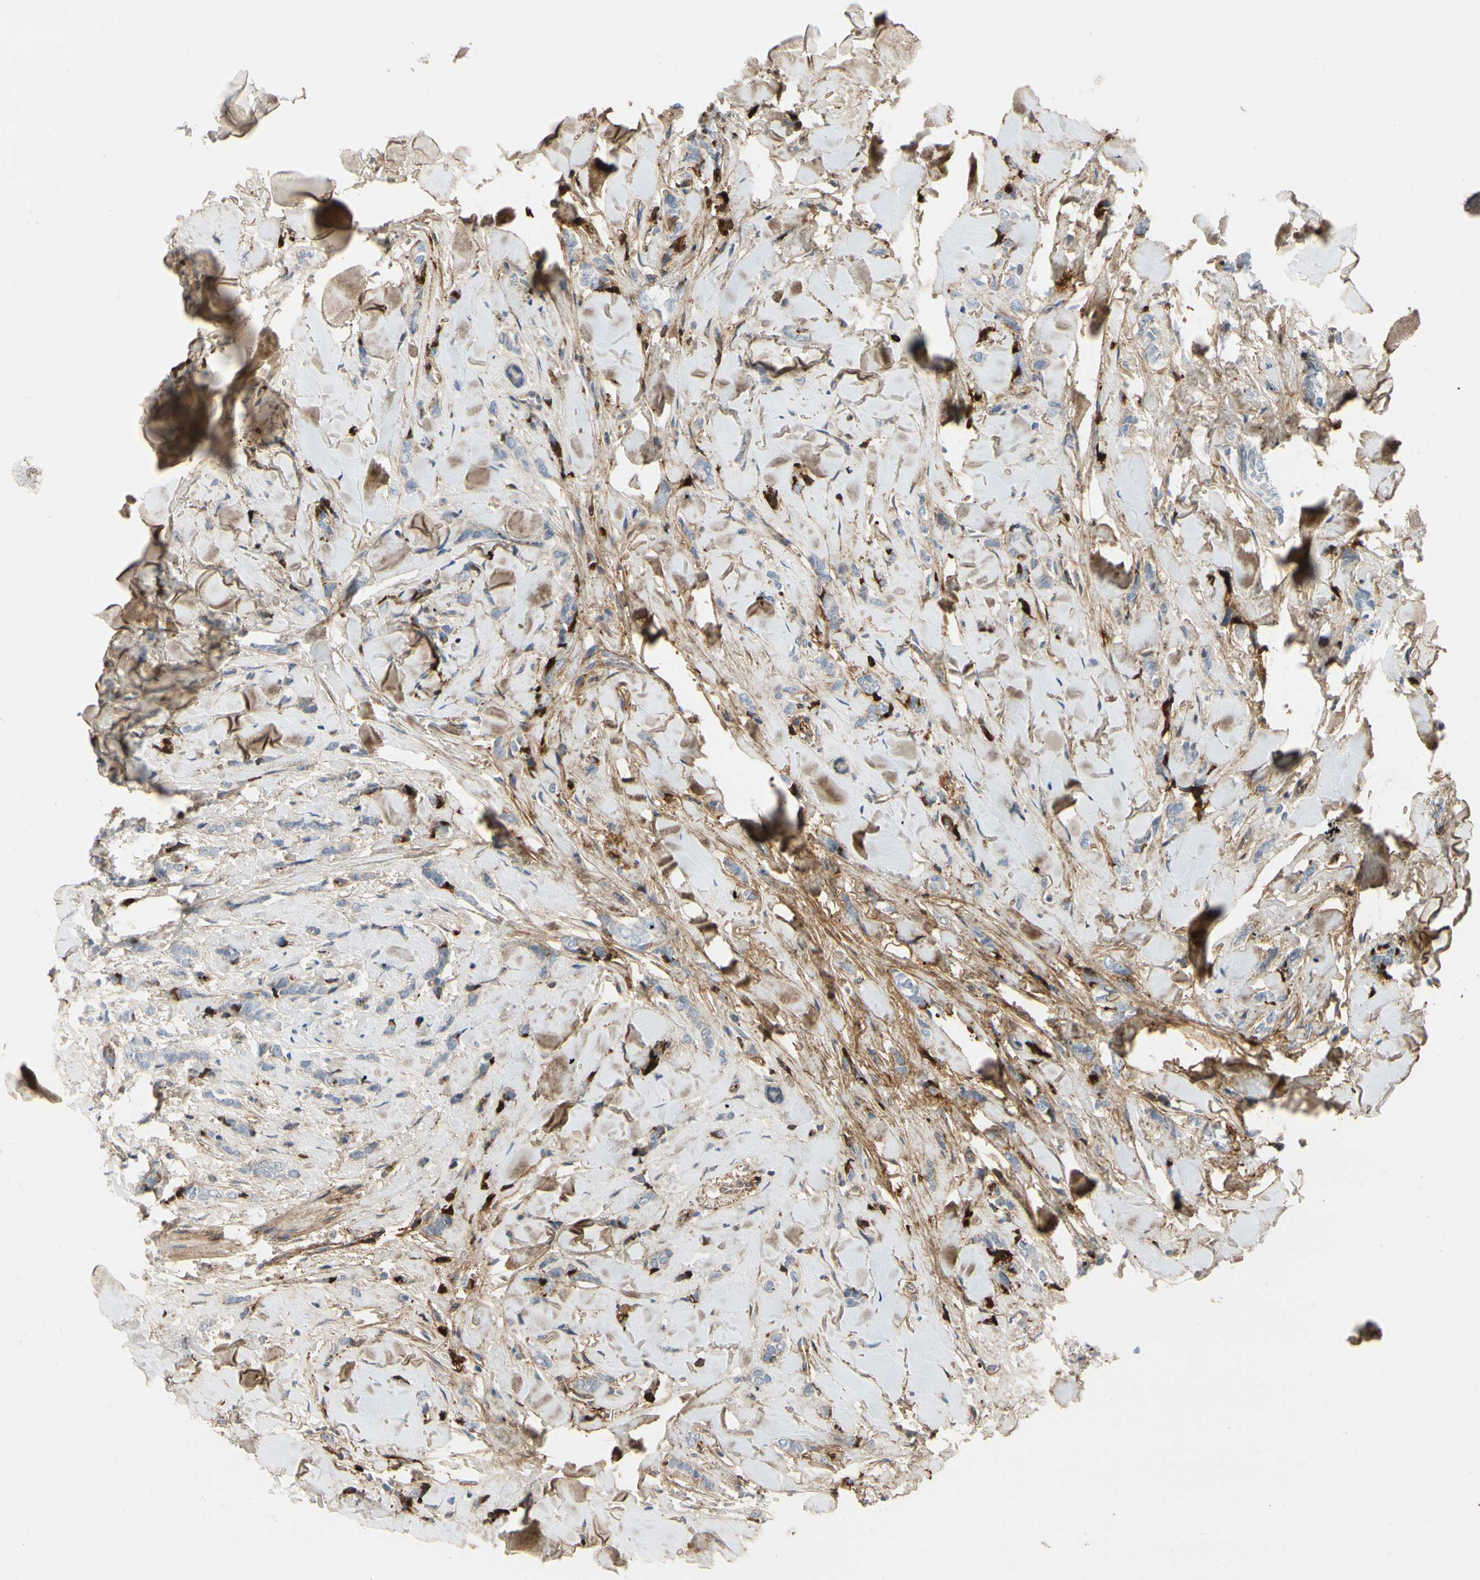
{"staining": {"intensity": "negative", "quantity": "none", "location": "none"}, "tissue": "breast cancer", "cell_type": "Tumor cells", "image_type": "cancer", "snomed": [{"axis": "morphology", "description": "Lobular carcinoma"}, {"axis": "topography", "description": "Skin"}, {"axis": "topography", "description": "Breast"}], "caption": "Tumor cells show no significant staining in breast cancer (lobular carcinoma). (Stains: DAB (3,3'-diaminobenzidine) immunohistochemistry with hematoxylin counter stain, Microscopy: brightfield microscopy at high magnification).", "gene": "FGB", "patient": {"sex": "female", "age": 46}}